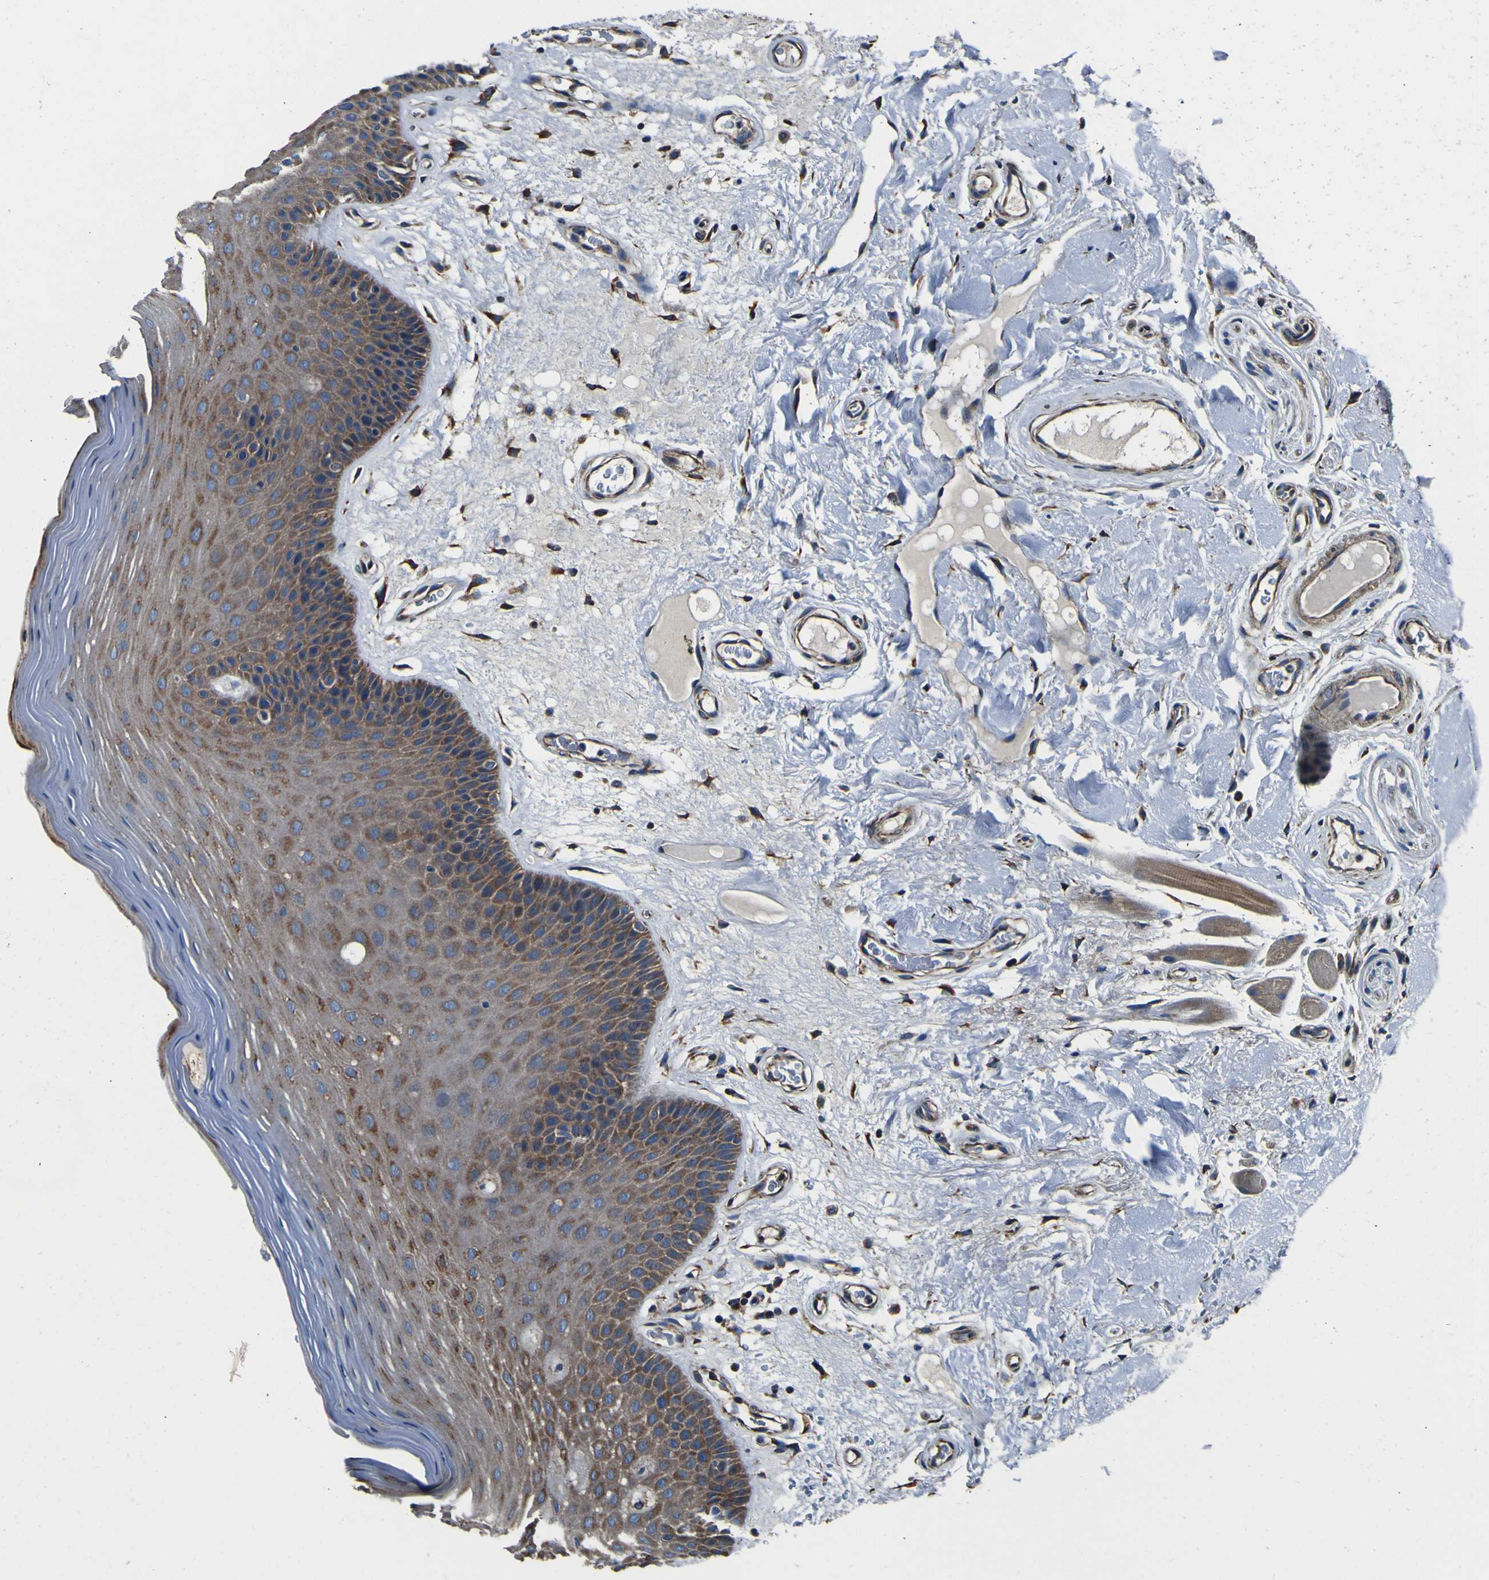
{"staining": {"intensity": "moderate", "quantity": "25%-75%", "location": "cytoplasmic/membranous"}, "tissue": "oral mucosa", "cell_type": "Squamous epithelial cells", "image_type": "normal", "snomed": [{"axis": "morphology", "description": "Normal tissue, NOS"}, {"axis": "morphology", "description": "Squamous cell carcinoma, NOS"}, {"axis": "topography", "description": "Skeletal muscle"}, {"axis": "topography", "description": "Adipose tissue"}, {"axis": "topography", "description": "Vascular tissue"}, {"axis": "topography", "description": "Oral tissue"}, {"axis": "topography", "description": "Peripheral nerve tissue"}, {"axis": "topography", "description": "Head-Neck"}], "caption": "IHC (DAB (3,3'-diaminobenzidine)) staining of unremarkable oral mucosa shows moderate cytoplasmic/membranous protein staining in about 25%-75% of squamous epithelial cells.", "gene": "INPP5A", "patient": {"sex": "male", "age": 71}}